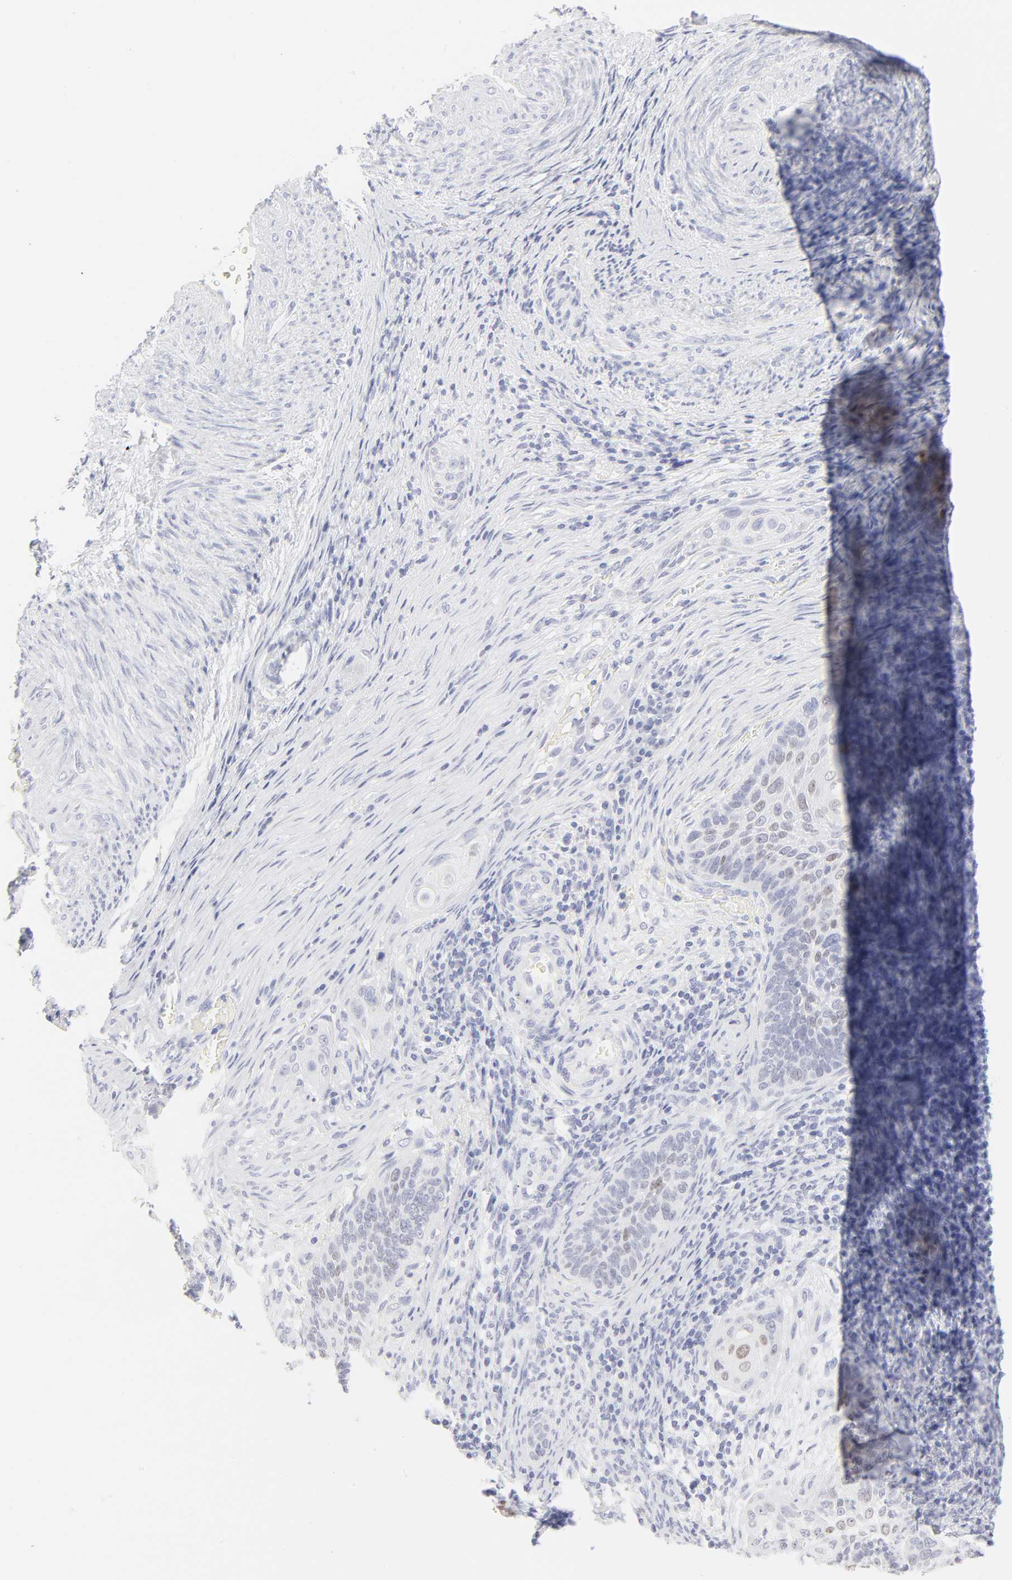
{"staining": {"intensity": "moderate", "quantity": "<25%", "location": "nuclear"}, "tissue": "cervical cancer", "cell_type": "Tumor cells", "image_type": "cancer", "snomed": [{"axis": "morphology", "description": "Squamous cell carcinoma, NOS"}, {"axis": "topography", "description": "Cervix"}], "caption": "Approximately <25% of tumor cells in cervical cancer (squamous cell carcinoma) exhibit moderate nuclear protein staining as visualized by brown immunohistochemical staining.", "gene": "ELF3", "patient": {"sex": "female", "age": 33}}